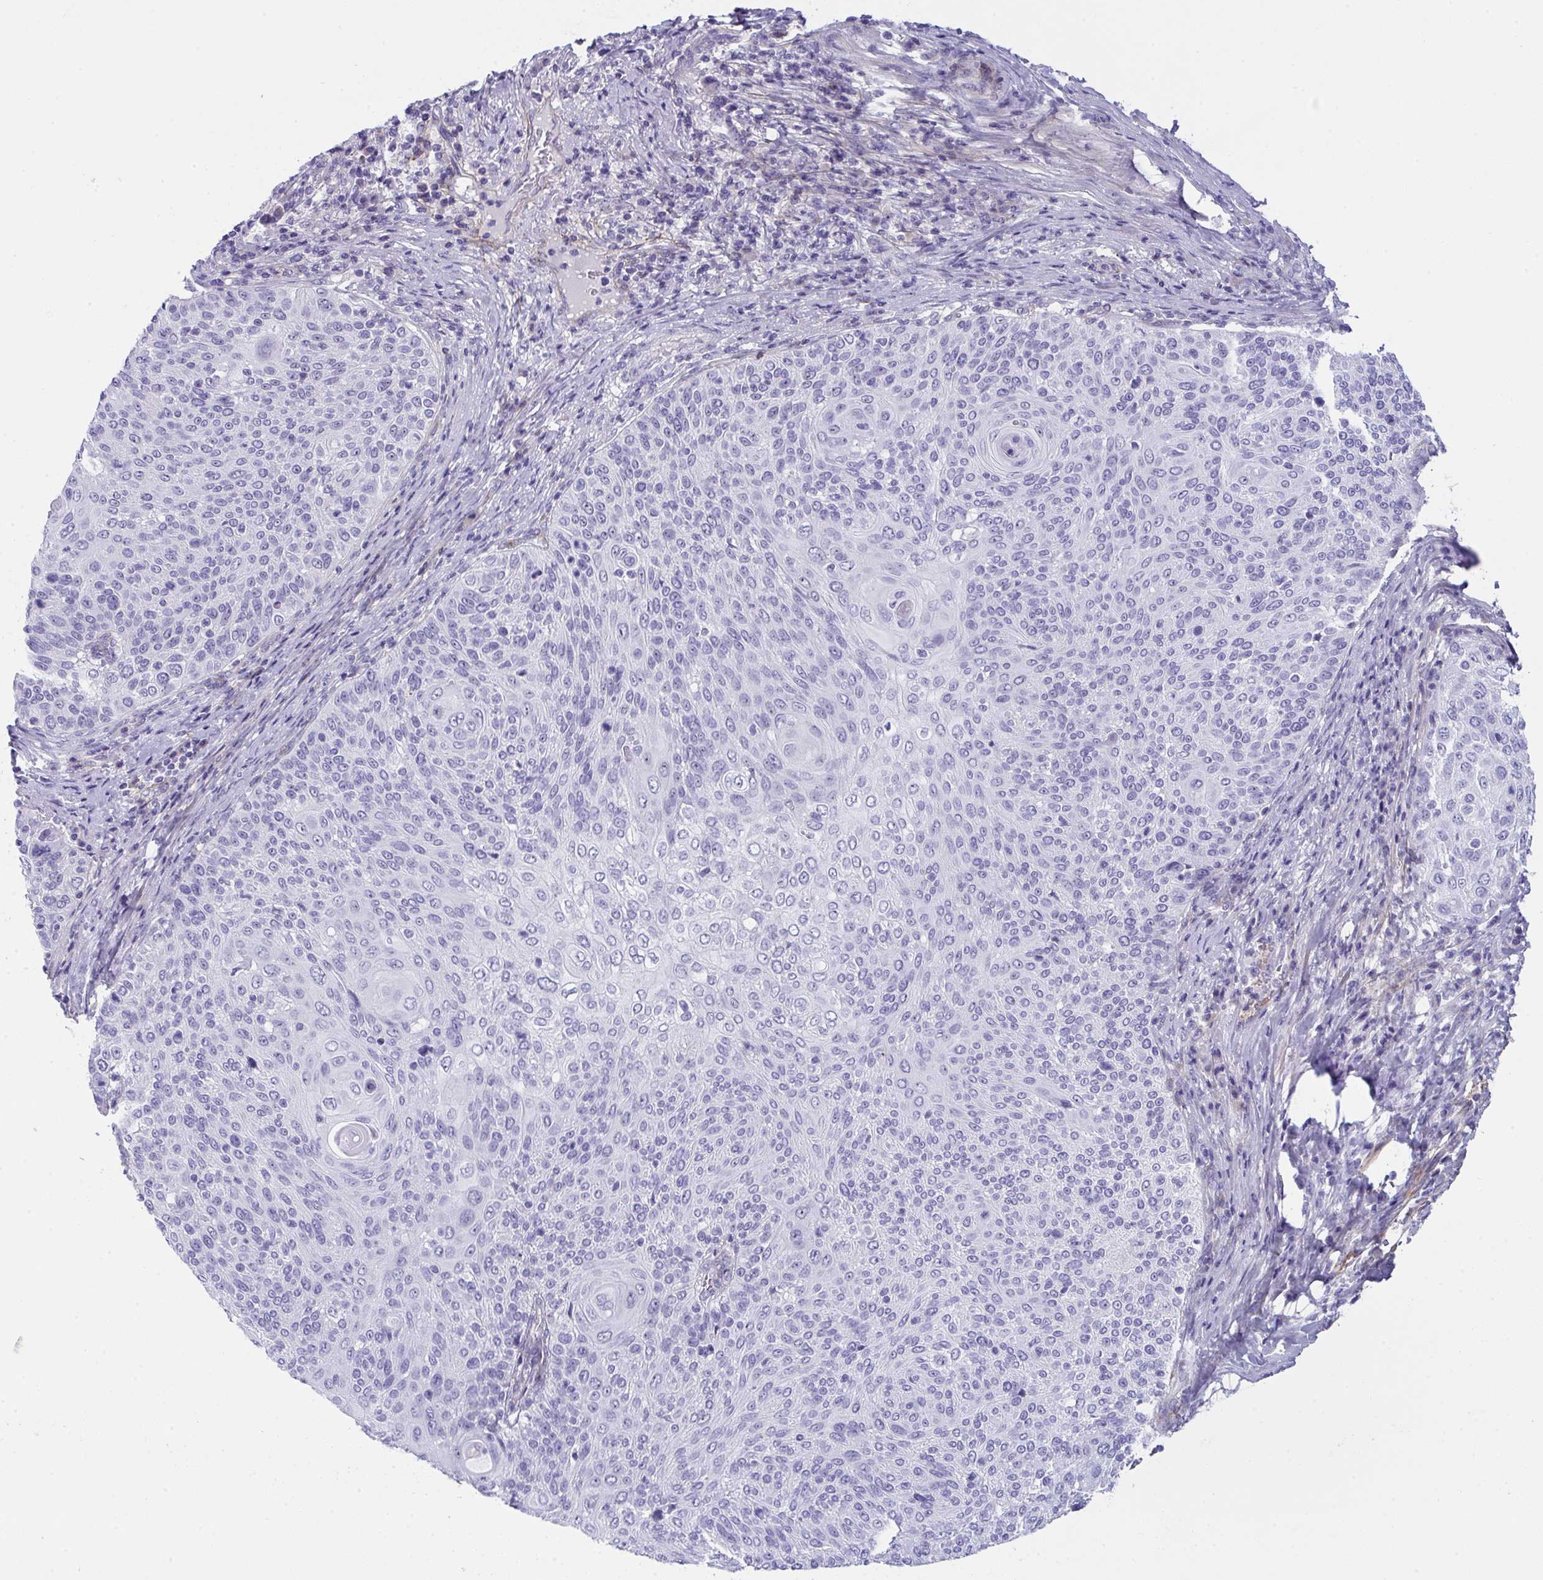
{"staining": {"intensity": "negative", "quantity": "none", "location": "none"}, "tissue": "cervical cancer", "cell_type": "Tumor cells", "image_type": "cancer", "snomed": [{"axis": "morphology", "description": "Squamous cell carcinoma, NOS"}, {"axis": "topography", "description": "Cervix"}], "caption": "Protein analysis of cervical cancer (squamous cell carcinoma) reveals no significant expression in tumor cells.", "gene": "LHFPL6", "patient": {"sex": "female", "age": 31}}